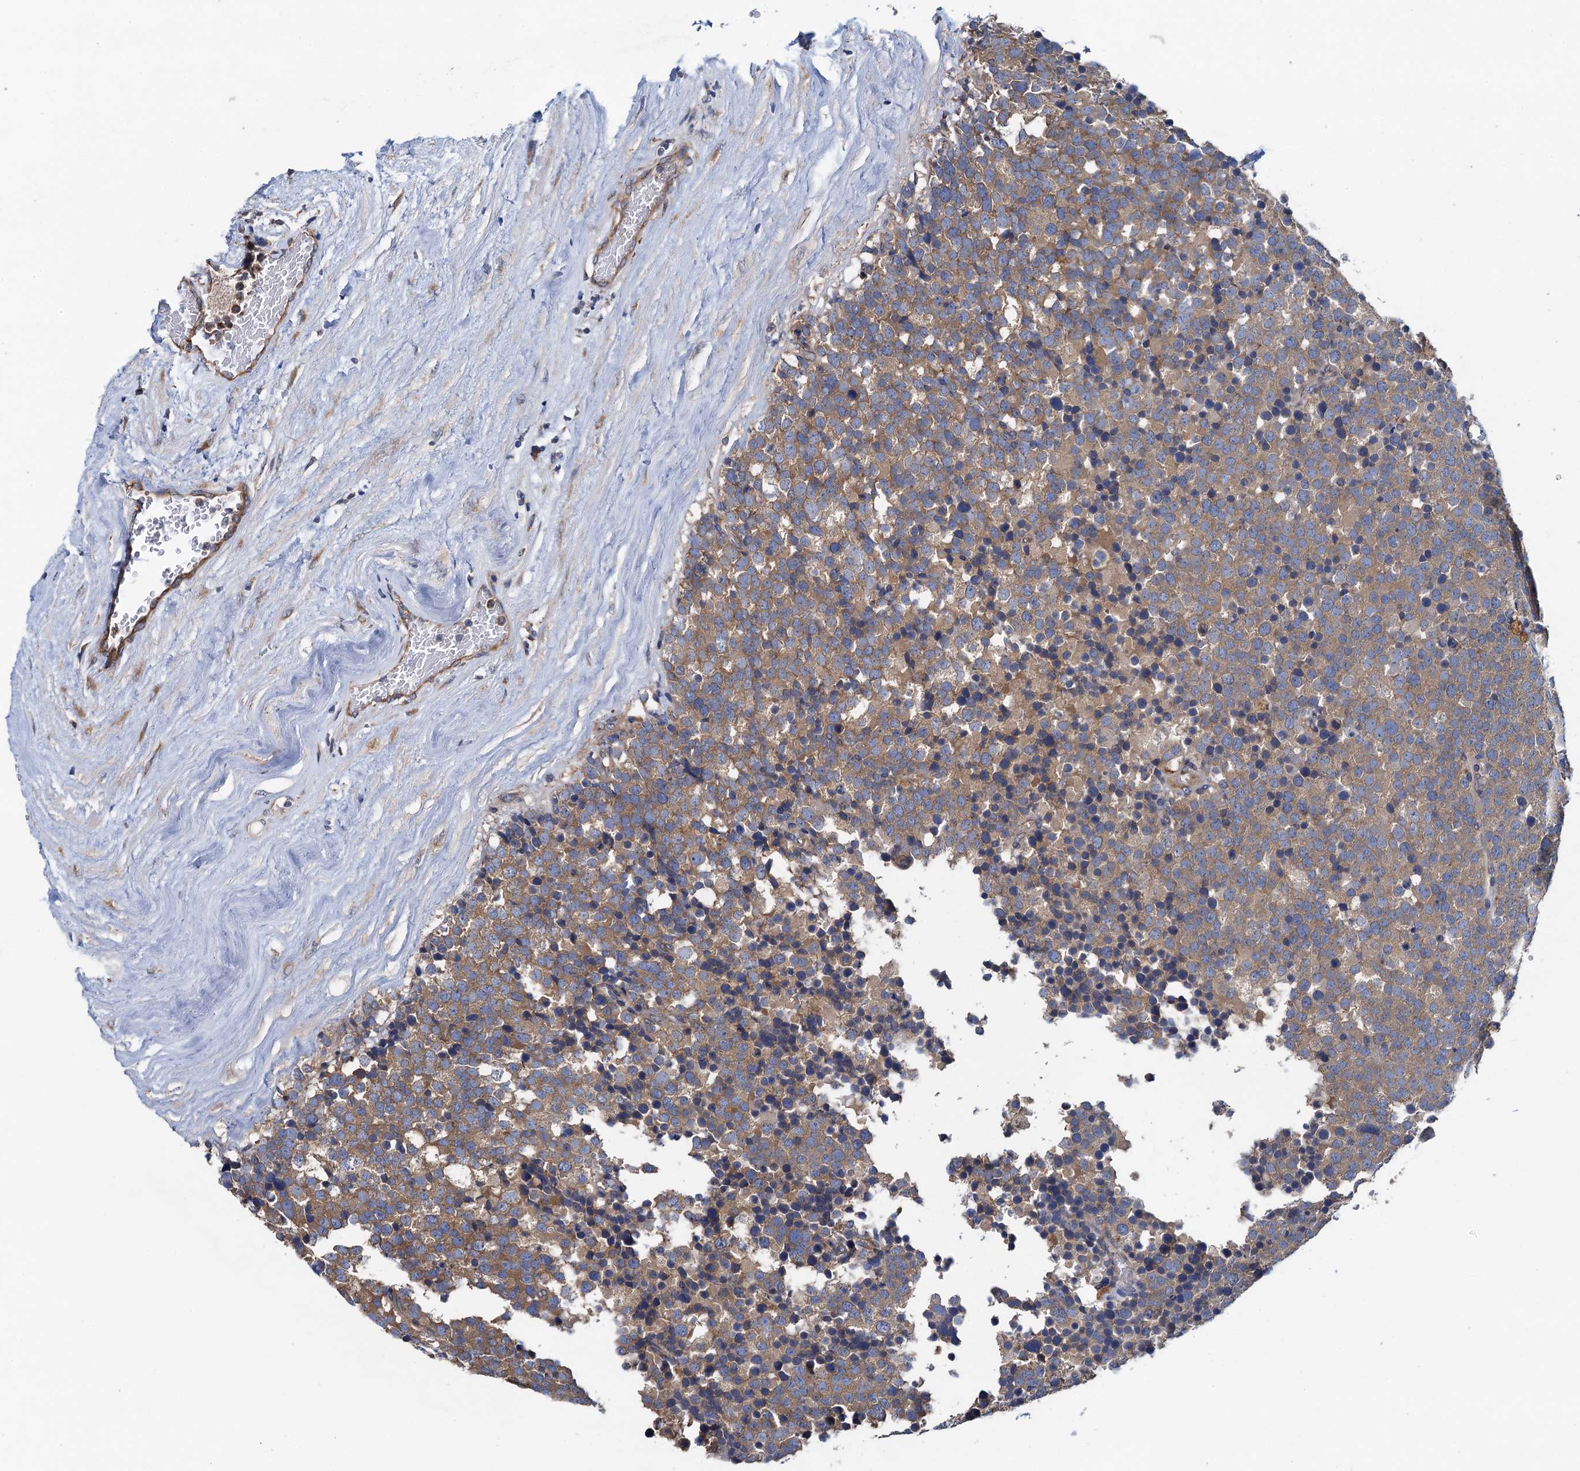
{"staining": {"intensity": "moderate", "quantity": ">75%", "location": "cytoplasmic/membranous"}, "tissue": "testis cancer", "cell_type": "Tumor cells", "image_type": "cancer", "snomed": [{"axis": "morphology", "description": "Seminoma, NOS"}, {"axis": "topography", "description": "Testis"}], "caption": "This image exhibits immunohistochemistry staining of seminoma (testis), with medium moderate cytoplasmic/membranous positivity in about >75% of tumor cells.", "gene": "ADCY9", "patient": {"sex": "male", "age": 71}}